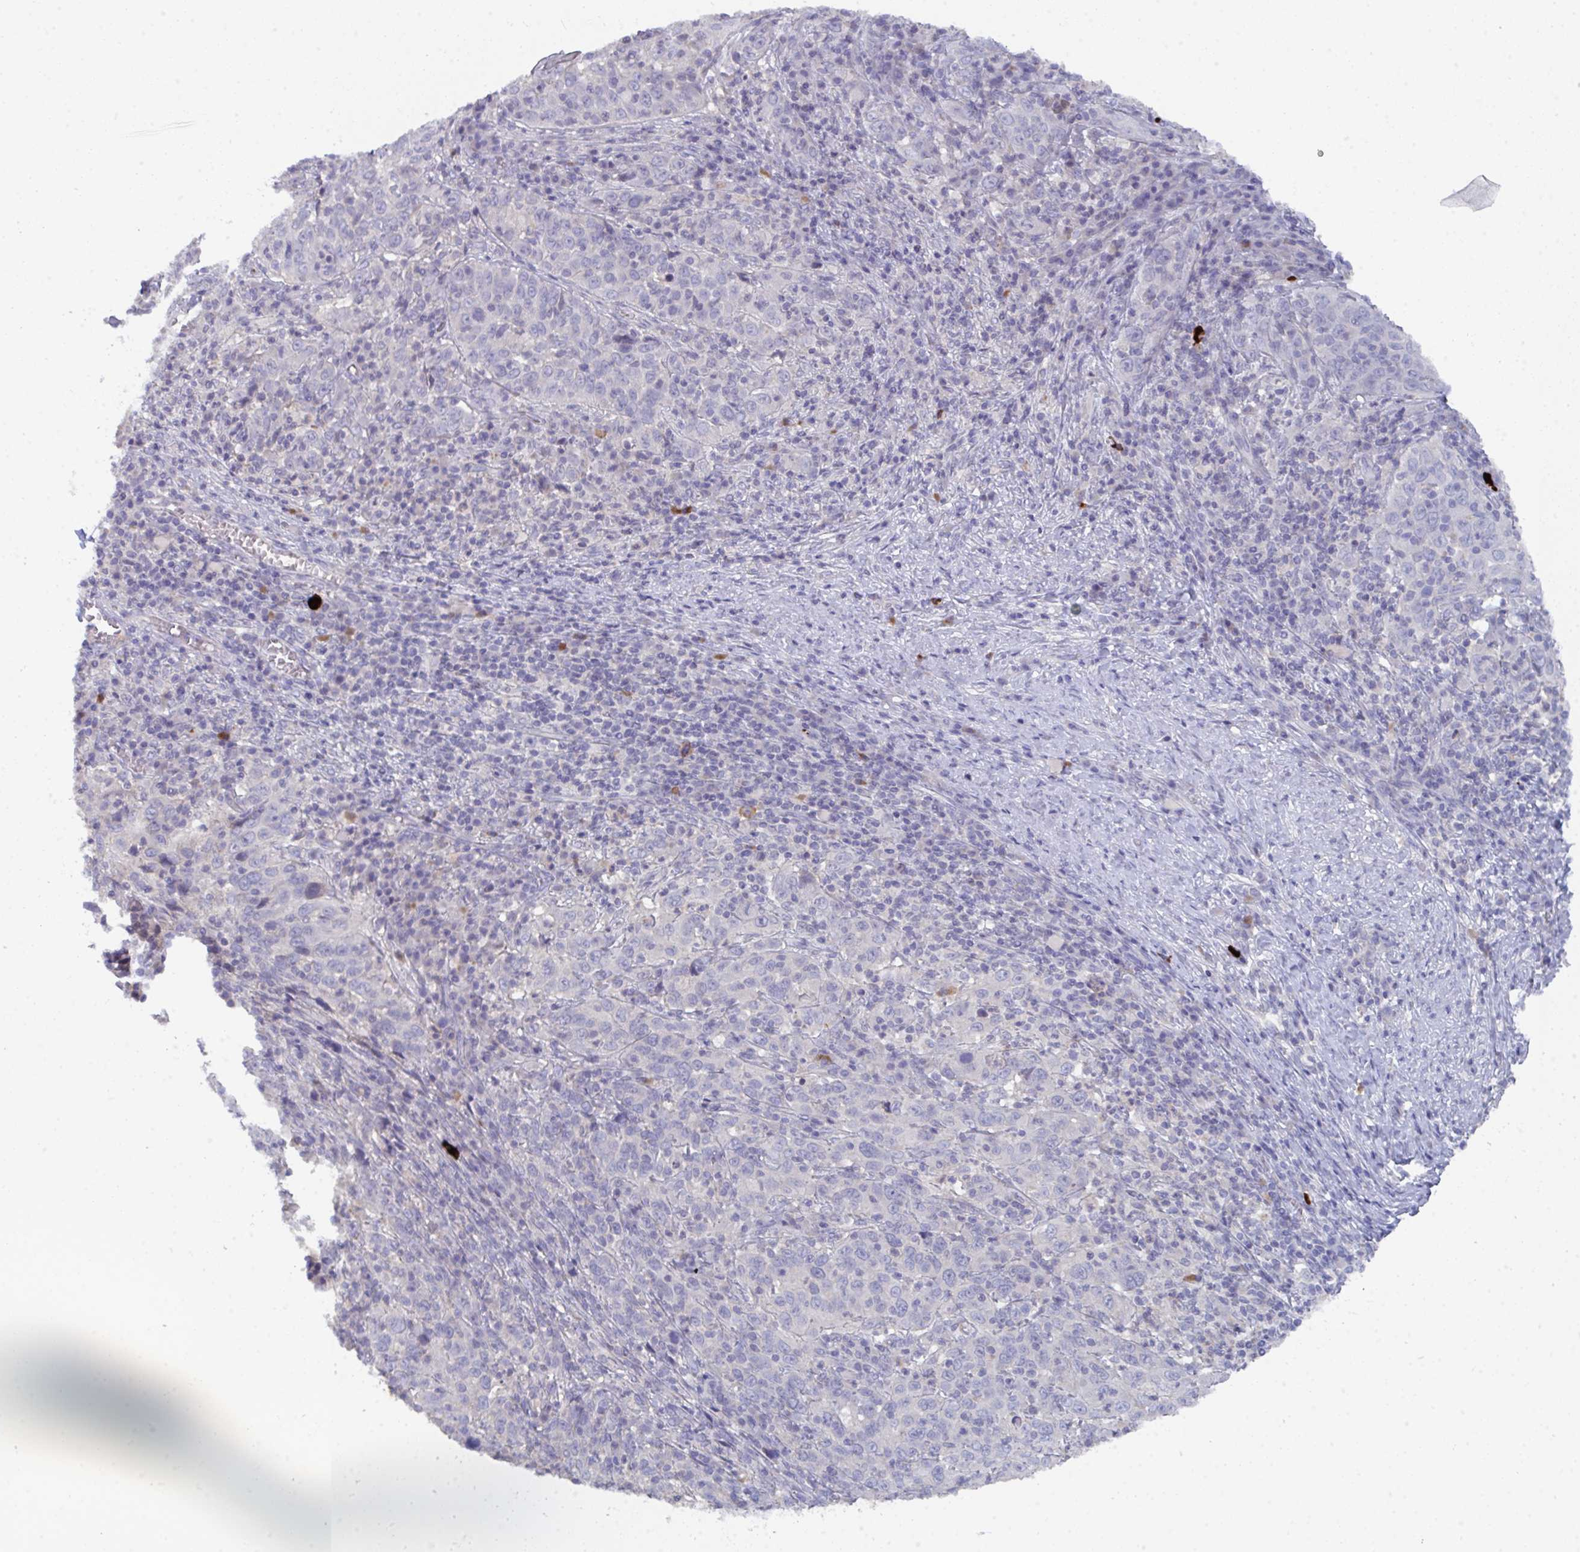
{"staining": {"intensity": "negative", "quantity": "none", "location": "none"}, "tissue": "cervical cancer", "cell_type": "Tumor cells", "image_type": "cancer", "snomed": [{"axis": "morphology", "description": "Squamous cell carcinoma, NOS"}, {"axis": "topography", "description": "Cervix"}], "caption": "IHC of human cervical cancer (squamous cell carcinoma) shows no positivity in tumor cells. (DAB (3,3'-diaminobenzidine) immunohistochemistry (IHC) visualized using brightfield microscopy, high magnification).", "gene": "KCNK5", "patient": {"sex": "female", "age": 46}}